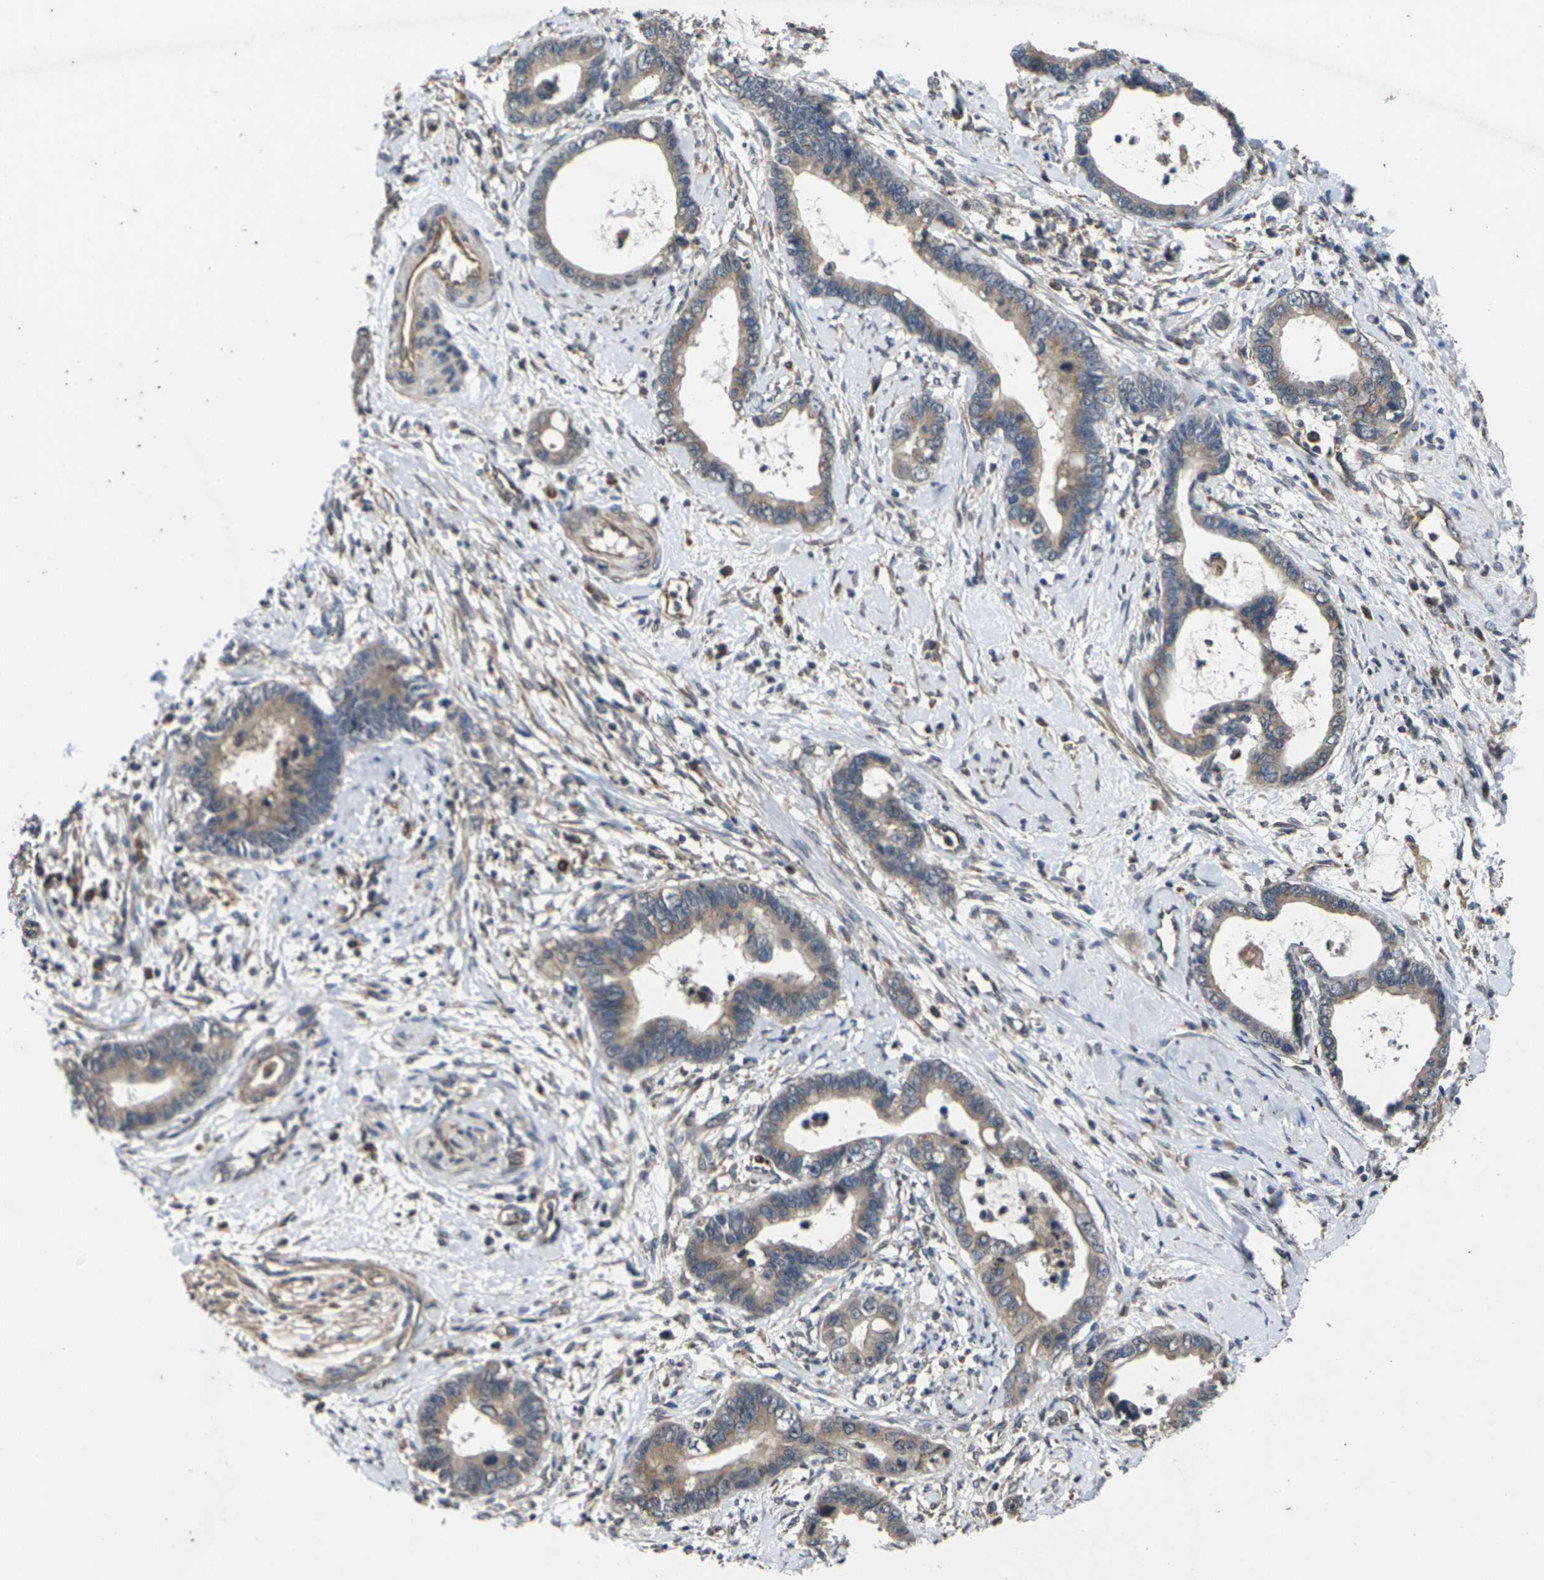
{"staining": {"intensity": "moderate", "quantity": ">75%", "location": "cytoplasmic/membranous"}, "tissue": "cervical cancer", "cell_type": "Tumor cells", "image_type": "cancer", "snomed": [{"axis": "morphology", "description": "Adenocarcinoma, NOS"}, {"axis": "topography", "description": "Cervix"}], "caption": "This is a photomicrograph of IHC staining of cervical cancer (adenocarcinoma), which shows moderate positivity in the cytoplasmic/membranous of tumor cells.", "gene": "DKK2", "patient": {"sex": "female", "age": 44}}